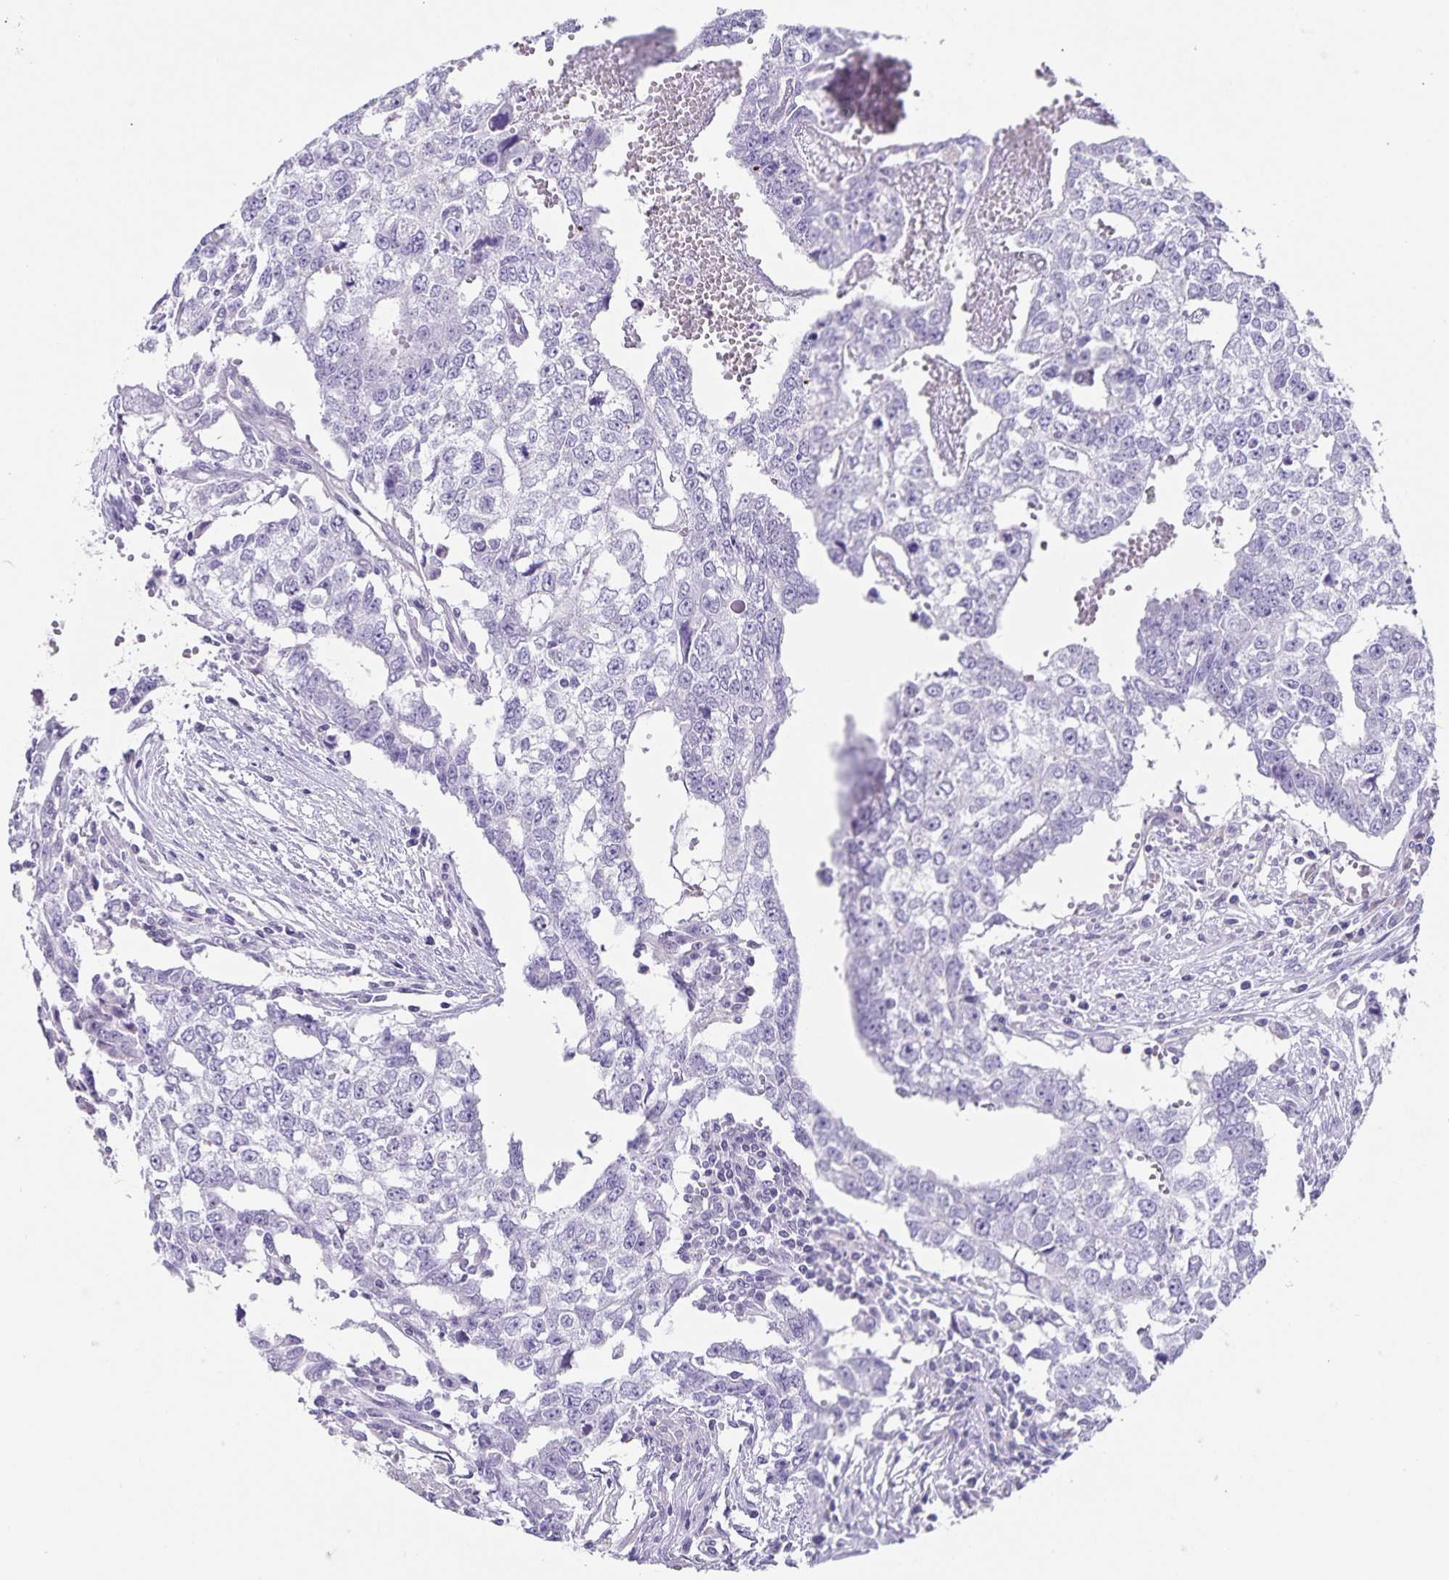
{"staining": {"intensity": "negative", "quantity": "none", "location": "none"}, "tissue": "testis cancer", "cell_type": "Tumor cells", "image_type": "cancer", "snomed": [{"axis": "morphology", "description": "Carcinoma, Embryonal, NOS"}, {"axis": "morphology", "description": "Teratoma, malignant, NOS"}, {"axis": "topography", "description": "Testis"}], "caption": "IHC of human testis cancer demonstrates no expression in tumor cells.", "gene": "SYNM", "patient": {"sex": "male", "age": 24}}